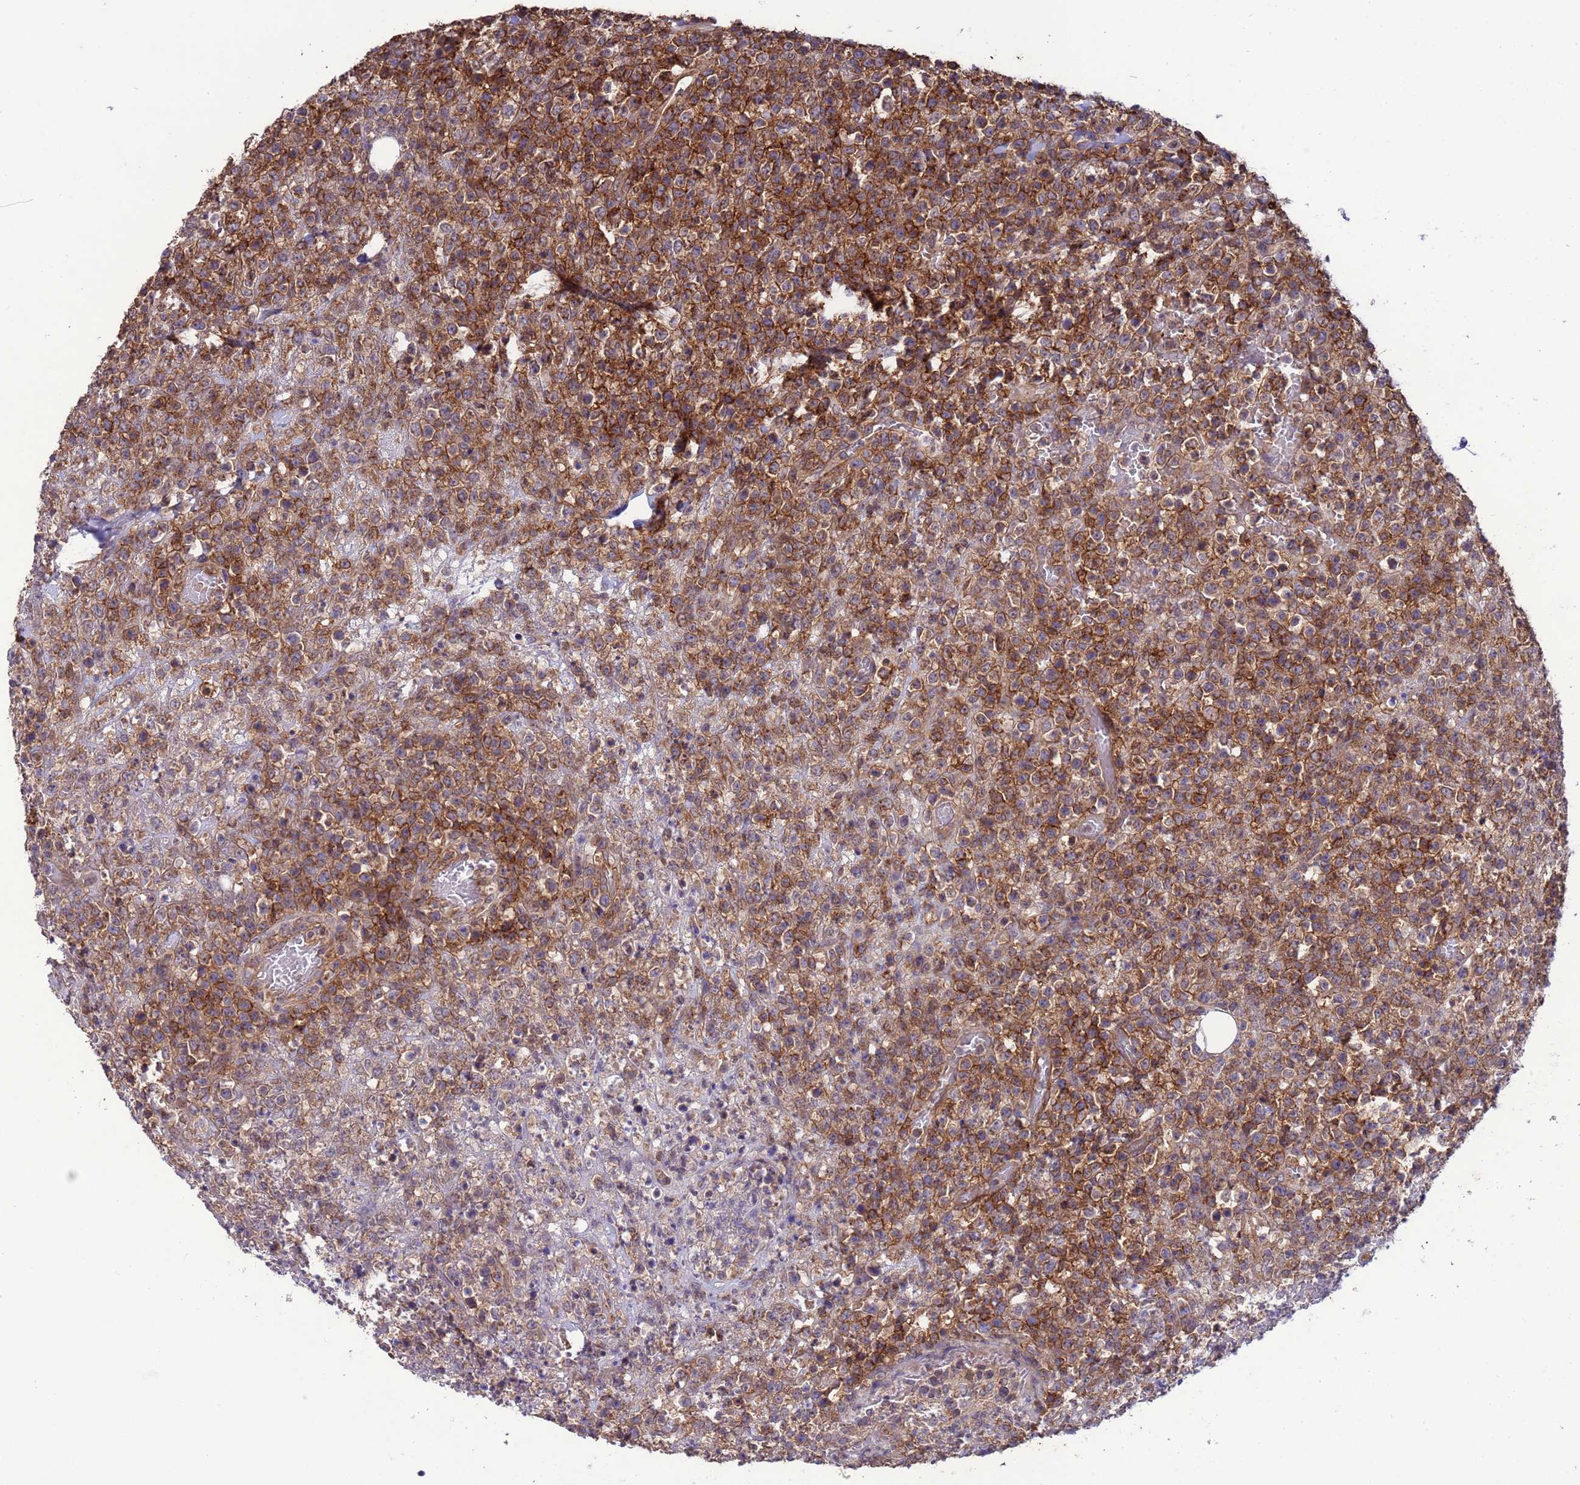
{"staining": {"intensity": "moderate", "quantity": ">75%", "location": "cytoplasmic/membranous"}, "tissue": "lymphoma", "cell_type": "Tumor cells", "image_type": "cancer", "snomed": [{"axis": "morphology", "description": "Malignant lymphoma, non-Hodgkin's type, High grade"}, {"axis": "topography", "description": "Colon"}], "caption": "A medium amount of moderate cytoplasmic/membranous expression is seen in about >75% of tumor cells in lymphoma tissue.", "gene": "ACAD8", "patient": {"sex": "female", "age": 53}}